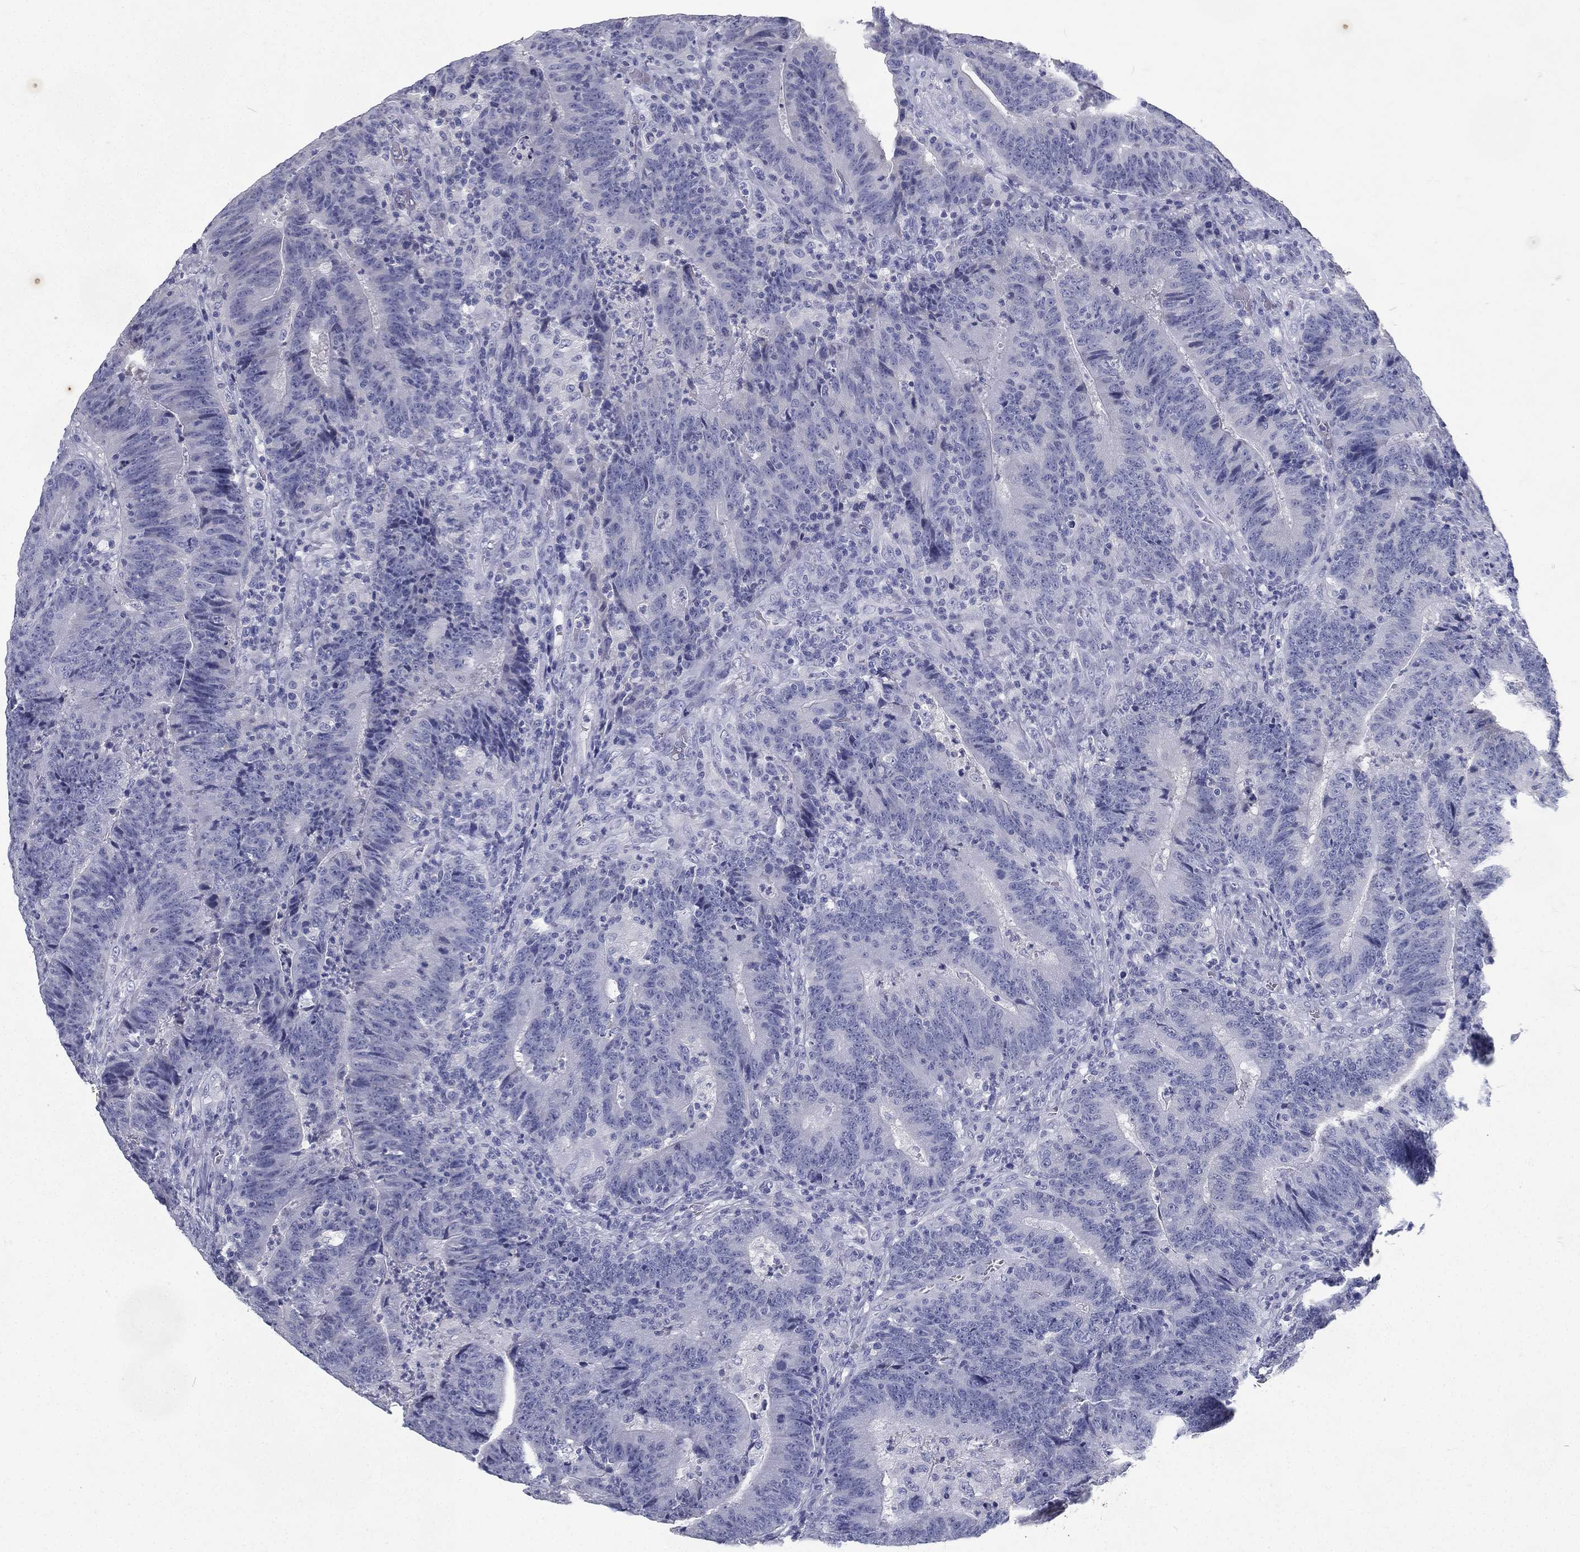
{"staining": {"intensity": "negative", "quantity": "none", "location": "none"}, "tissue": "colorectal cancer", "cell_type": "Tumor cells", "image_type": "cancer", "snomed": [{"axis": "morphology", "description": "Adenocarcinoma, NOS"}, {"axis": "topography", "description": "Colon"}], "caption": "Tumor cells are negative for brown protein staining in colorectal cancer.", "gene": "RGS13", "patient": {"sex": "female", "age": 75}}